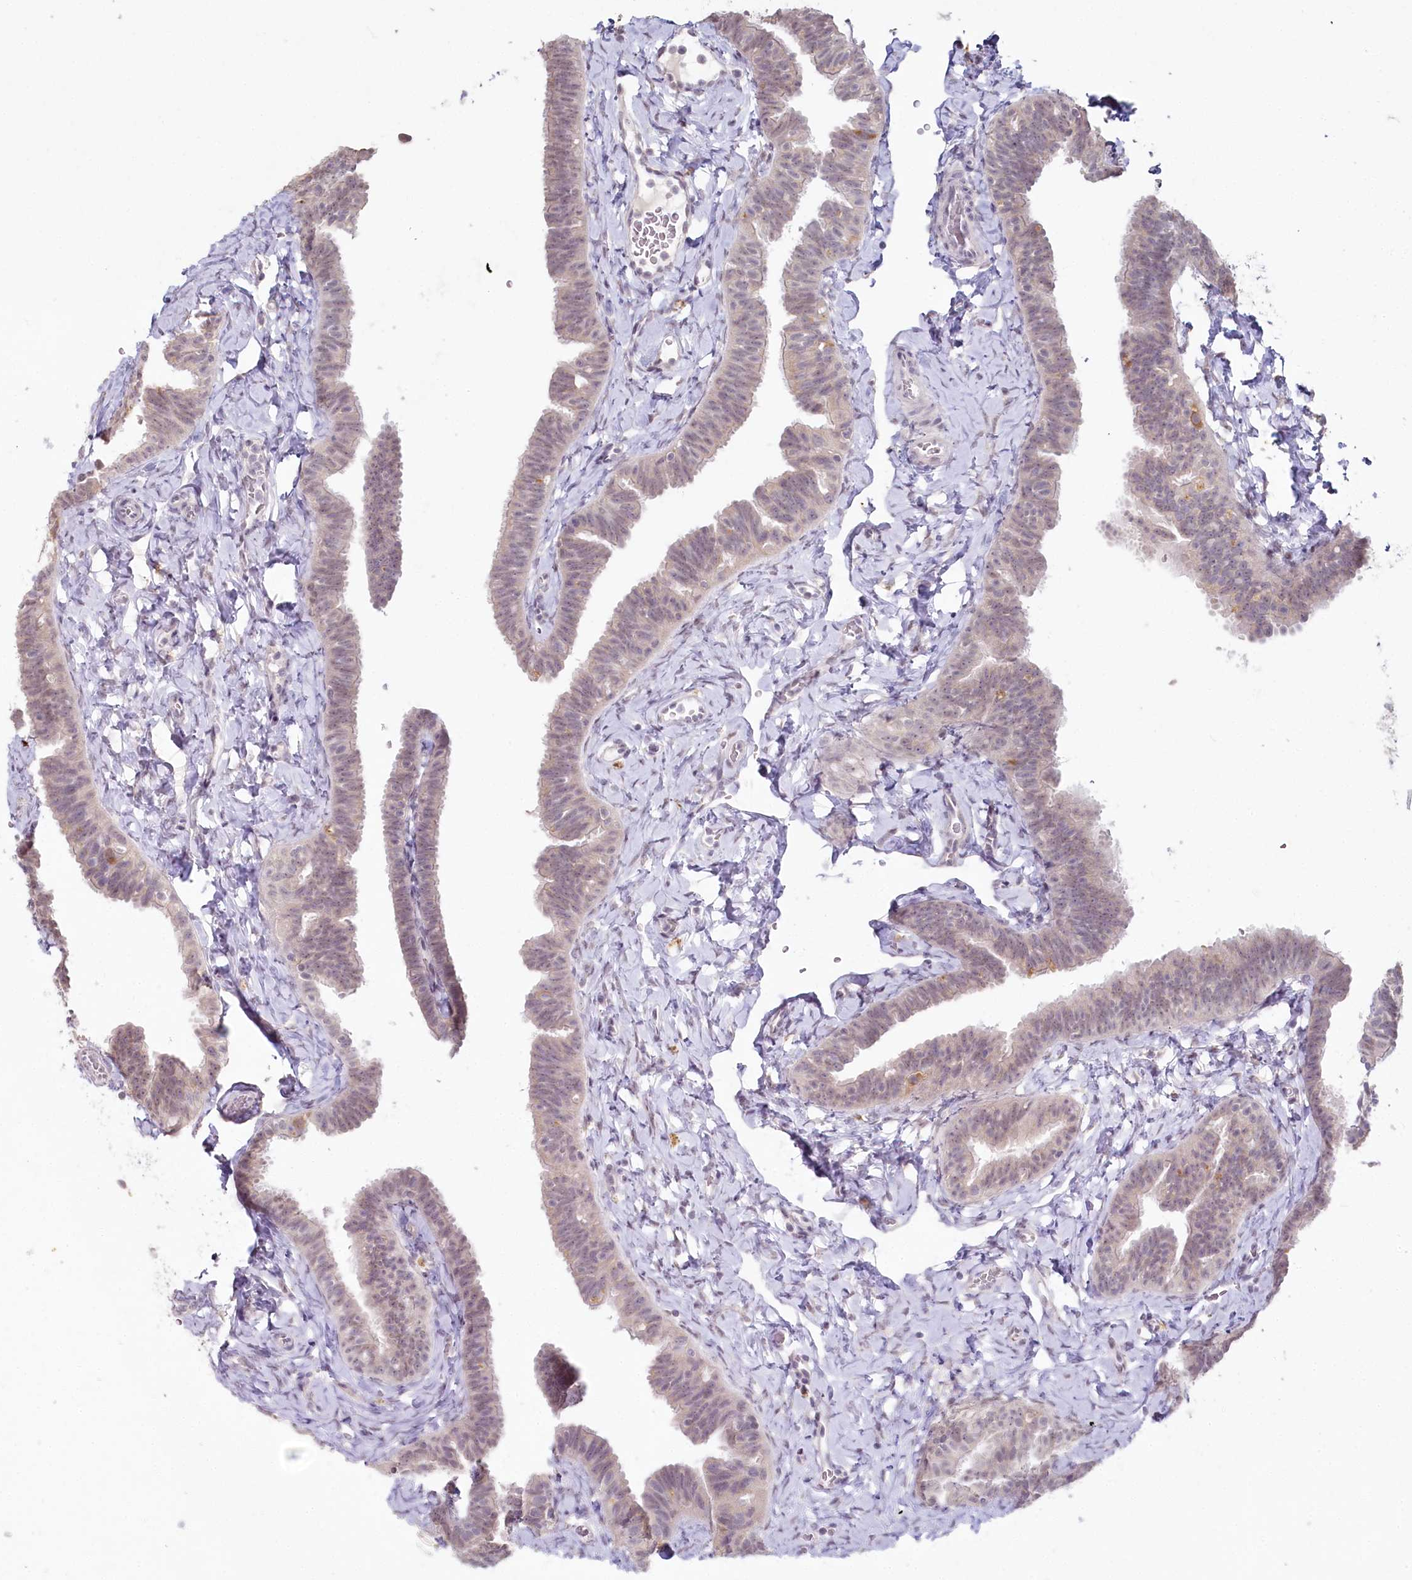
{"staining": {"intensity": "moderate", "quantity": "<25%", "location": "cytoplasmic/membranous"}, "tissue": "fallopian tube", "cell_type": "Glandular cells", "image_type": "normal", "snomed": [{"axis": "morphology", "description": "Normal tissue, NOS"}, {"axis": "topography", "description": "Fallopian tube"}], "caption": "Fallopian tube stained for a protein reveals moderate cytoplasmic/membranous positivity in glandular cells. Immunohistochemistry (ihc) stains the protein of interest in brown and the nuclei are stained blue.", "gene": "HPD", "patient": {"sex": "female", "age": 65}}